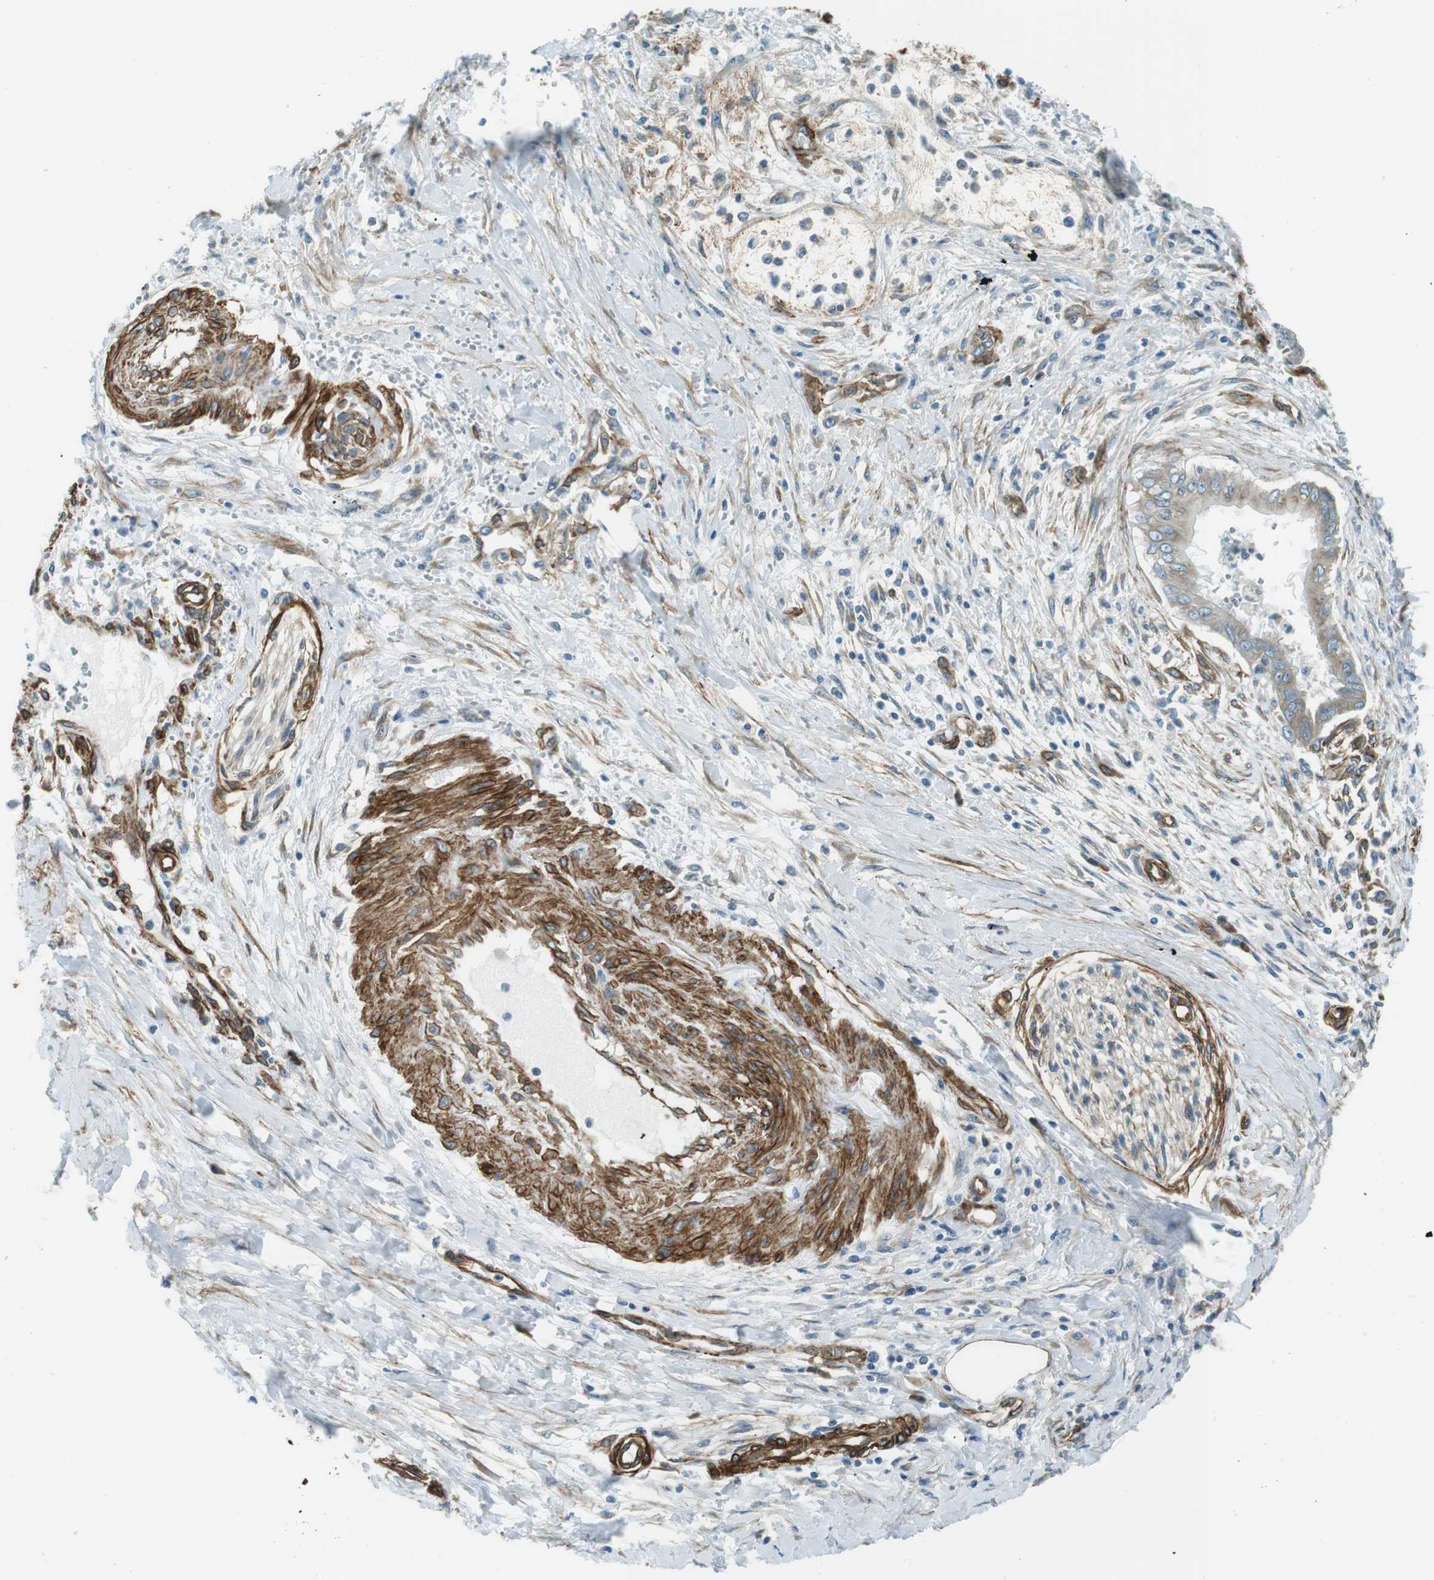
{"staining": {"intensity": "weak", "quantity": ">75%", "location": "cytoplasmic/membranous"}, "tissue": "pancreatic cancer", "cell_type": "Tumor cells", "image_type": "cancer", "snomed": [{"axis": "morphology", "description": "Adenocarcinoma, NOS"}, {"axis": "topography", "description": "Pancreas"}], "caption": "Protein expression analysis of pancreatic cancer displays weak cytoplasmic/membranous expression in approximately >75% of tumor cells.", "gene": "ODR4", "patient": {"sex": "male", "age": 56}}